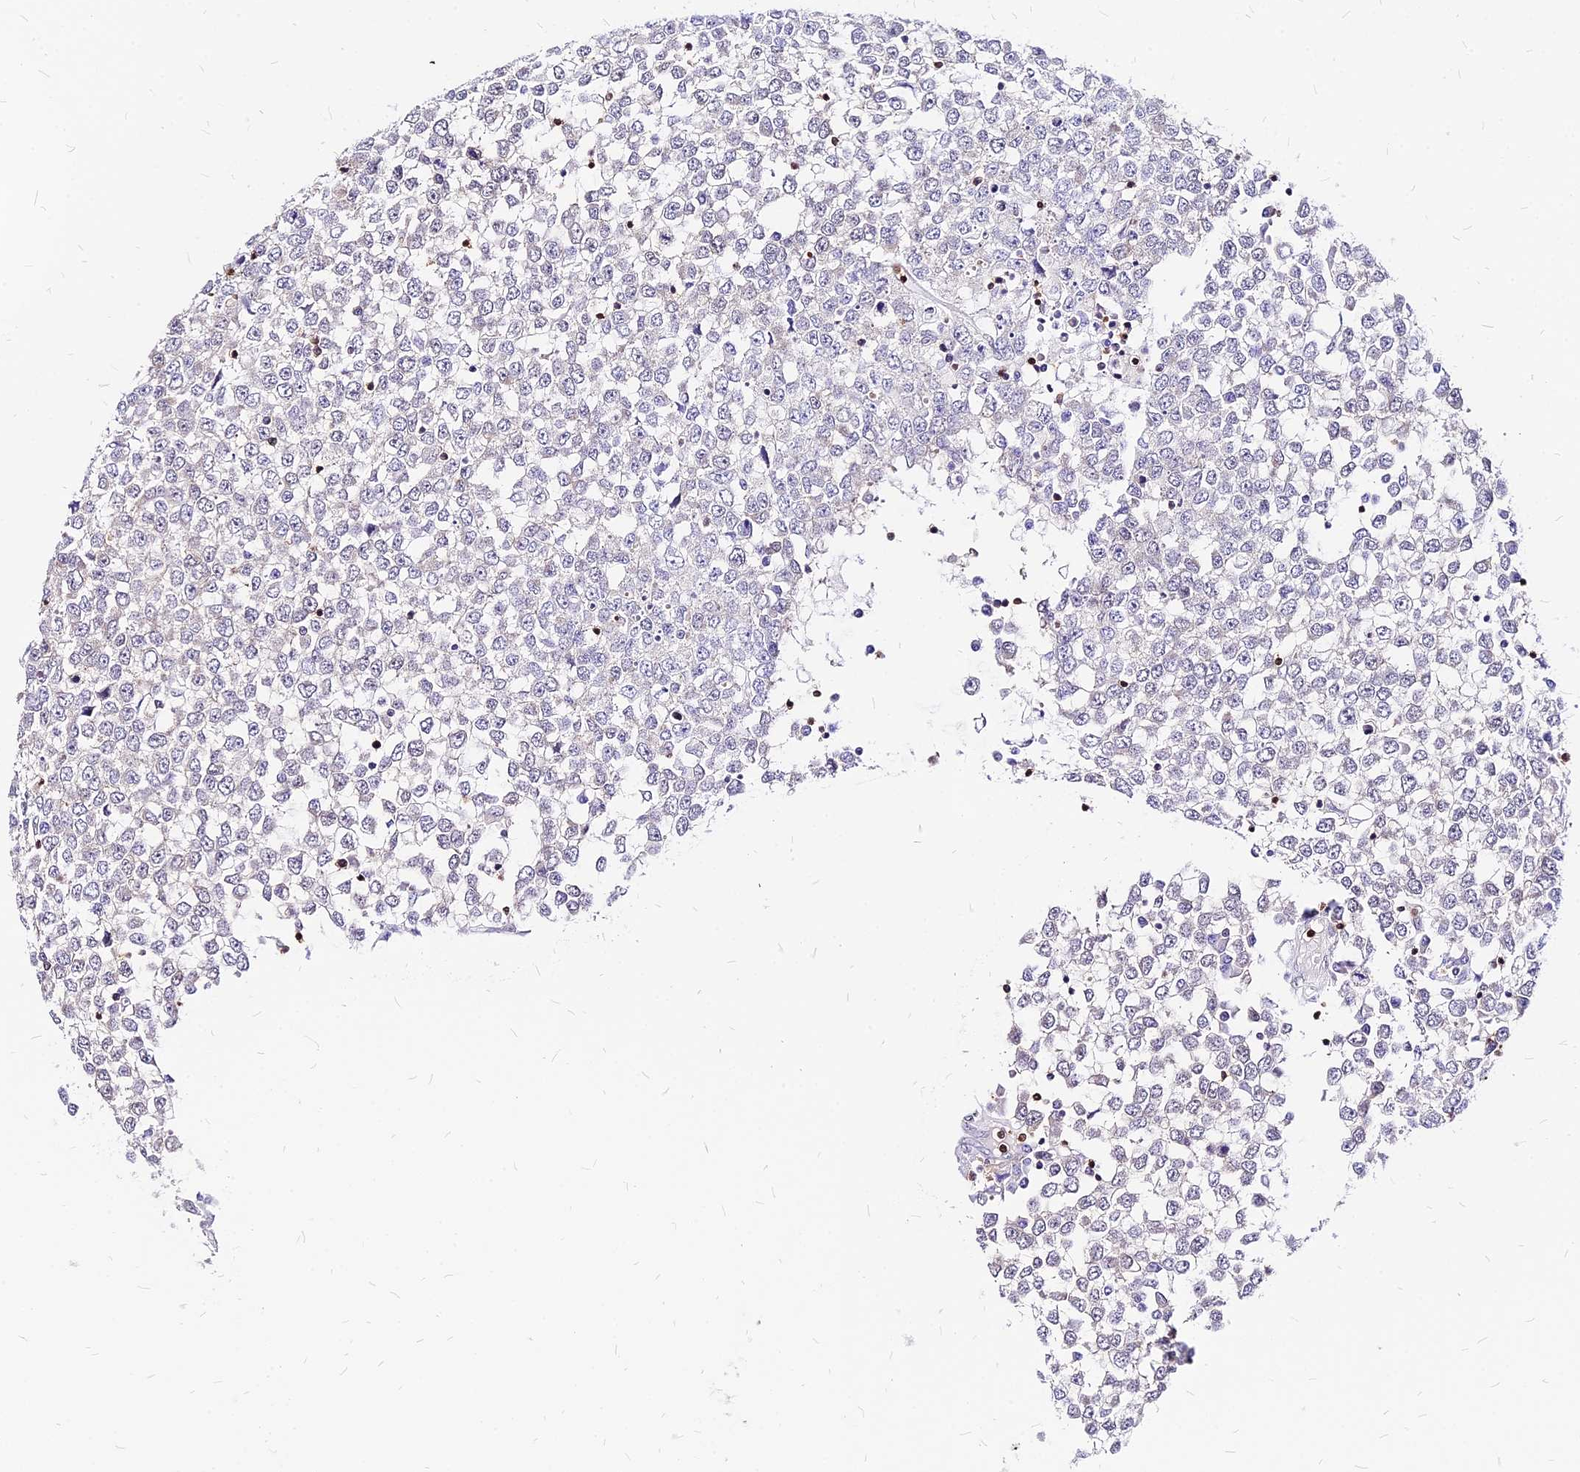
{"staining": {"intensity": "moderate", "quantity": "25%-75%", "location": "nuclear"}, "tissue": "testis cancer", "cell_type": "Tumor cells", "image_type": "cancer", "snomed": [{"axis": "morphology", "description": "Seminoma, NOS"}, {"axis": "topography", "description": "Testis"}], "caption": "High-power microscopy captured an IHC photomicrograph of testis cancer, revealing moderate nuclear expression in about 25%-75% of tumor cells.", "gene": "PAXX", "patient": {"sex": "male", "age": 65}}